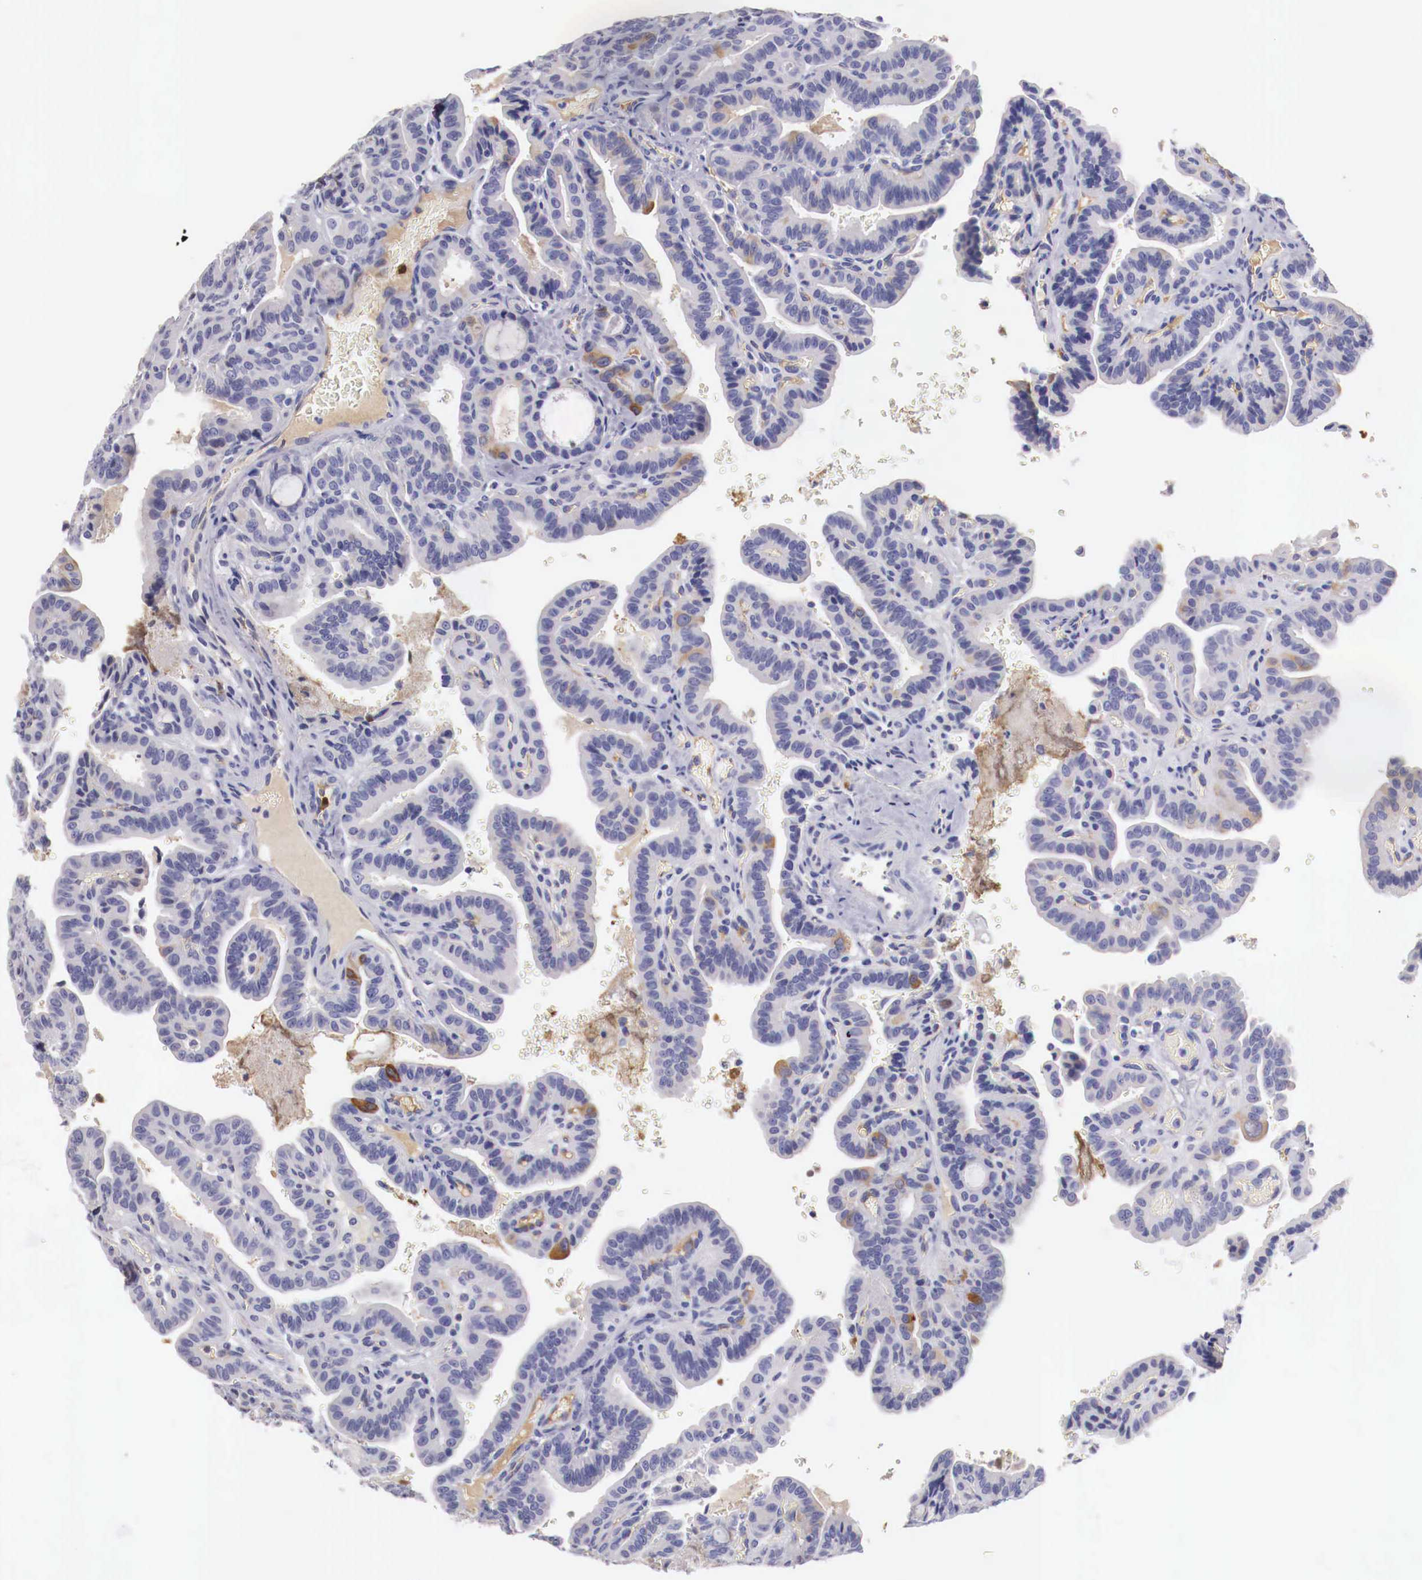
{"staining": {"intensity": "moderate", "quantity": "<25%", "location": "cytoplasmic/membranous"}, "tissue": "thyroid cancer", "cell_type": "Tumor cells", "image_type": "cancer", "snomed": [{"axis": "morphology", "description": "Papillary adenocarcinoma, NOS"}, {"axis": "topography", "description": "Thyroid gland"}], "caption": "Brown immunohistochemical staining in thyroid cancer (papillary adenocarcinoma) reveals moderate cytoplasmic/membranous expression in about <25% of tumor cells. The protein of interest is shown in brown color, while the nuclei are stained blue.", "gene": "PITPNA", "patient": {"sex": "male", "age": 87}}